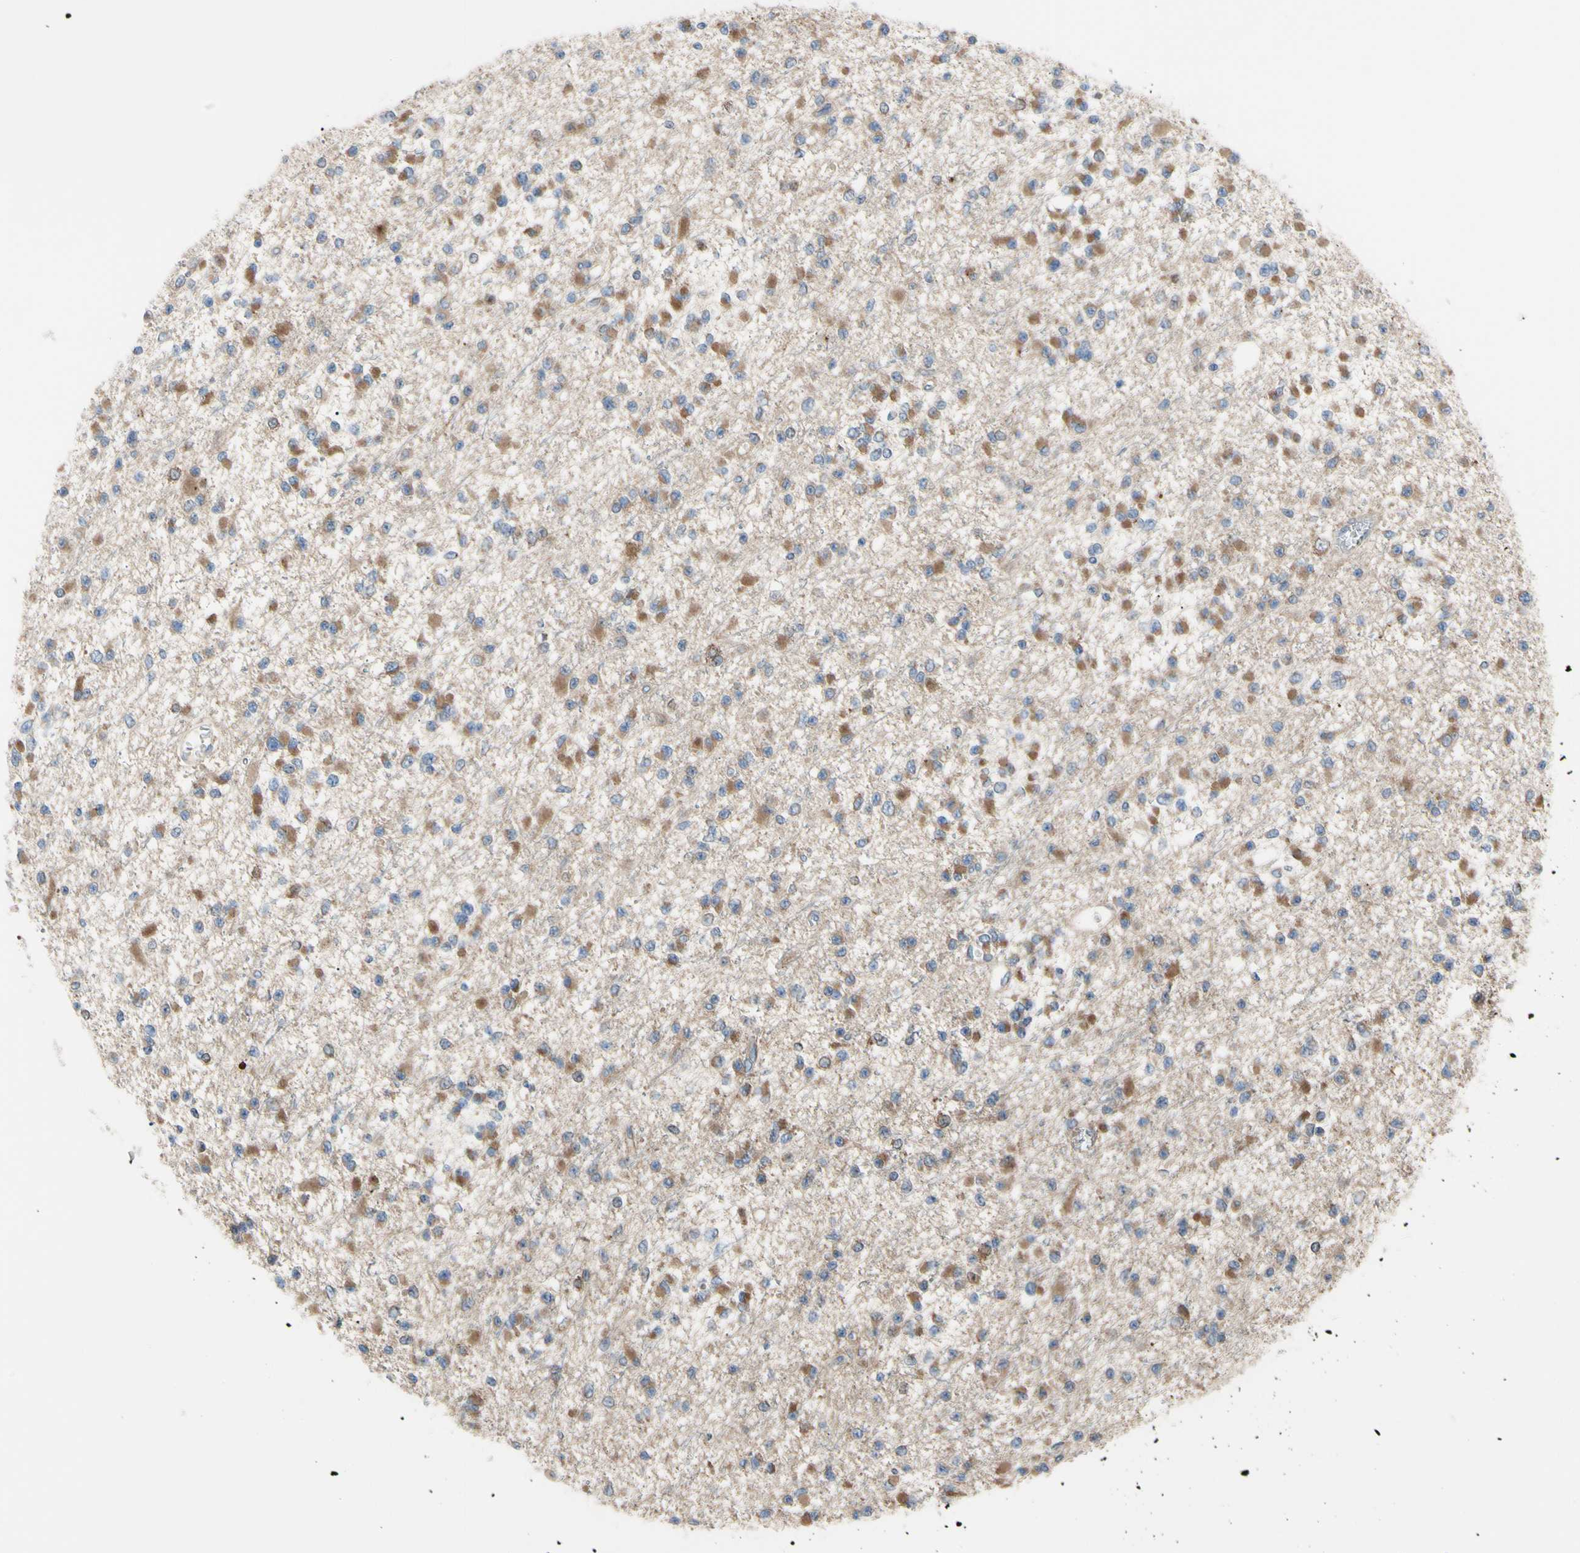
{"staining": {"intensity": "moderate", "quantity": ">75%", "location": "cytoplasmic/membranous"}, "tissue": "glioma", "cell_type": "Tumor cells", "image_type": "cancer", "snomed": [{"axis": "morphology", "description": "Glioma, malignant, Low grade"}, {"axis": "topography", "description": "Brain"}], "caption": "A histopathology image showing moderate cytoplasmic/membranous positivity in about >75% of tumor cells in malignant glioma (low-grade), as visualized by brown immunohistochemical staining.", "gene": "BMF", "patient": {"sex": "female", "age": 22}}